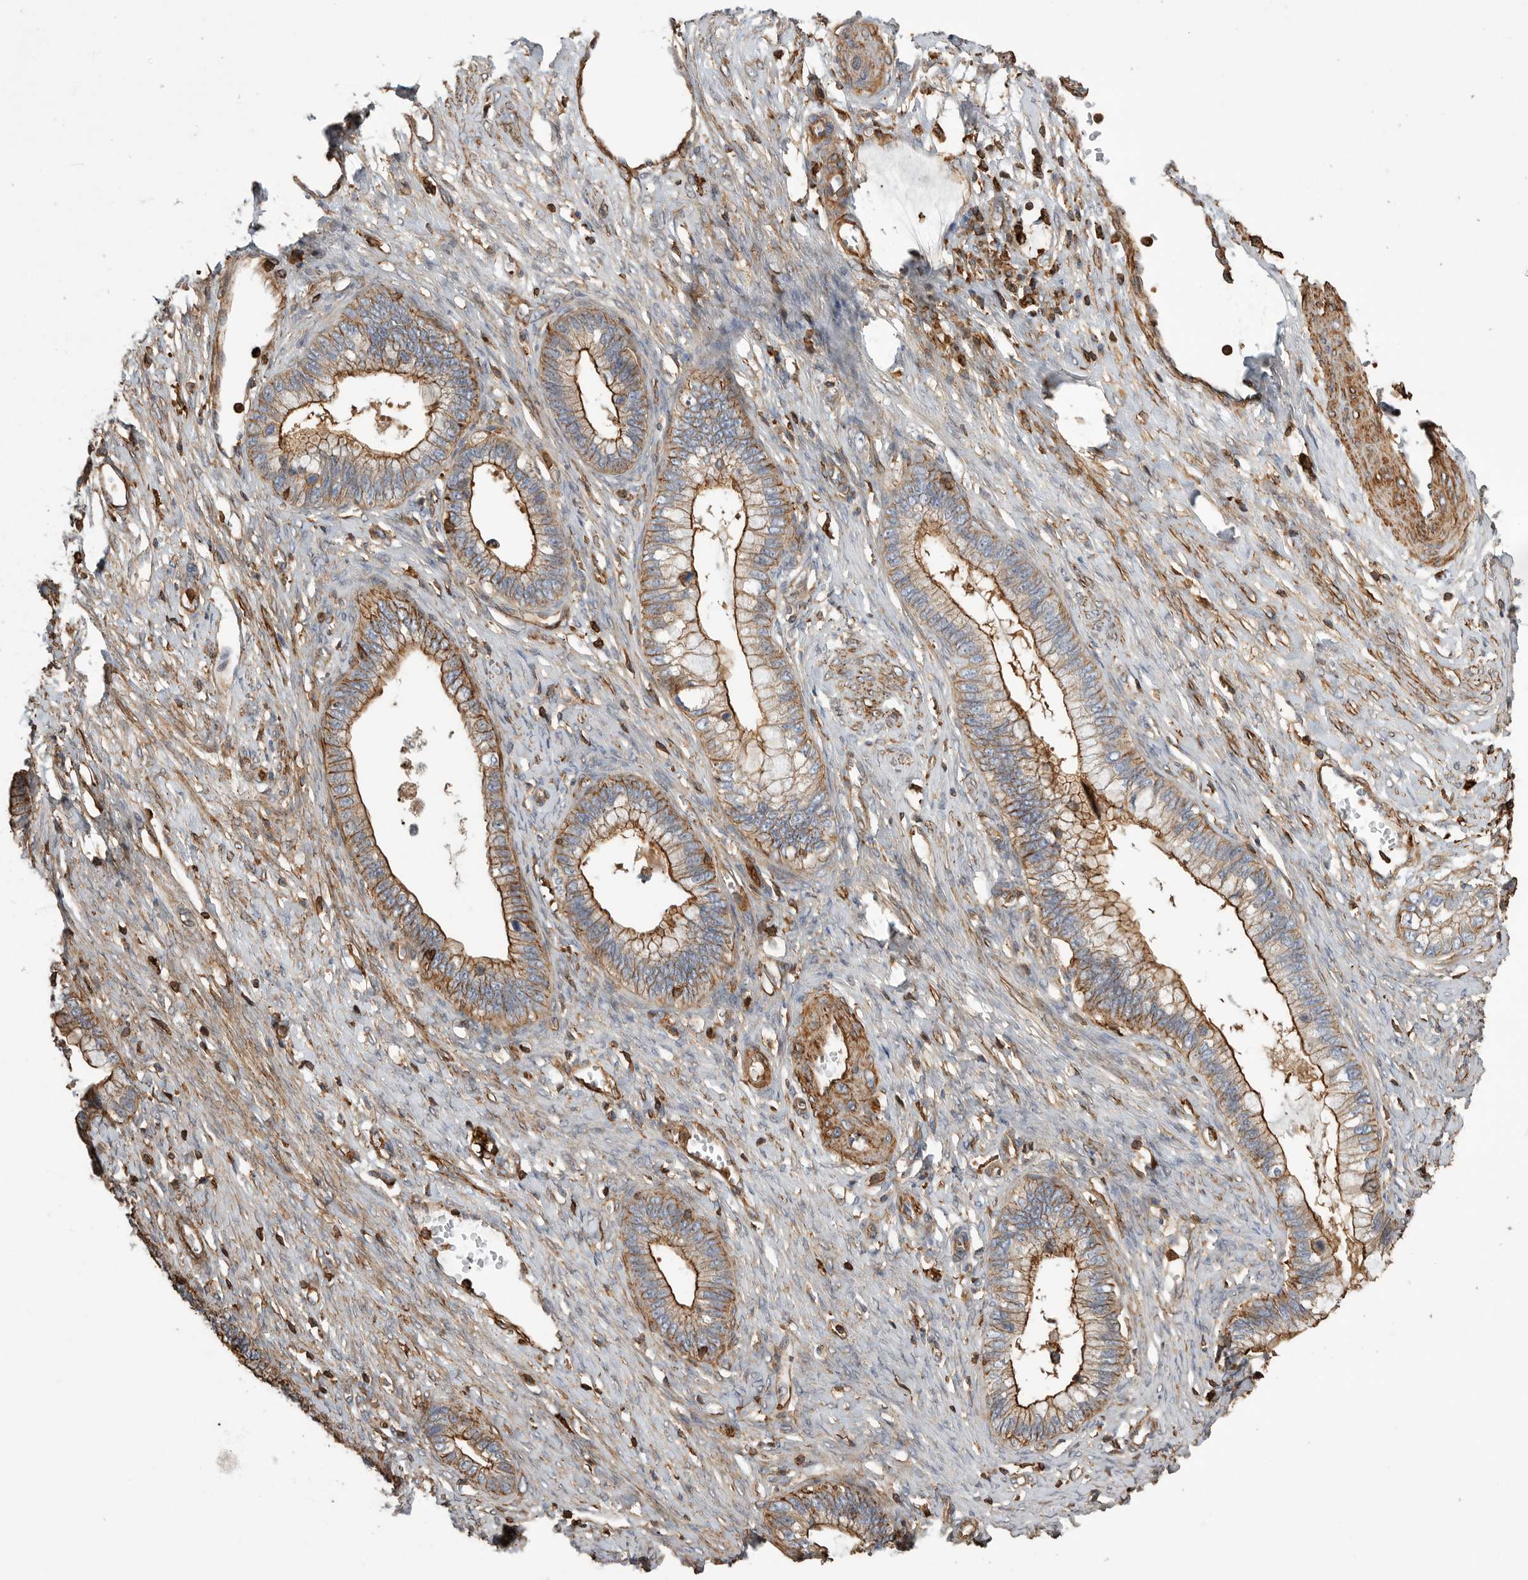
{"staining": {"intensity": "strong", "quantity": "25%-75%", "location": "cytoplasmic/membranous"}, "tissue": "cervical cancer", "cell_type": "Tumor cells", "image_type": "cancer", "snomed": [{"axis": "morphology", "description": "Adenocarcinoma, NOS"}, {"axis": "topography", "description": "Cervix"}], "caption": "Protein staining of cervical cancer tissue displays strong cytoplasmic/membranous expression in approximately 25%-75% of tumor cells. (Brightfield microscopy of DAB IHC at high magnification).", "gene": "GPER1", "patient": {"sex": "female", "age": 44}}